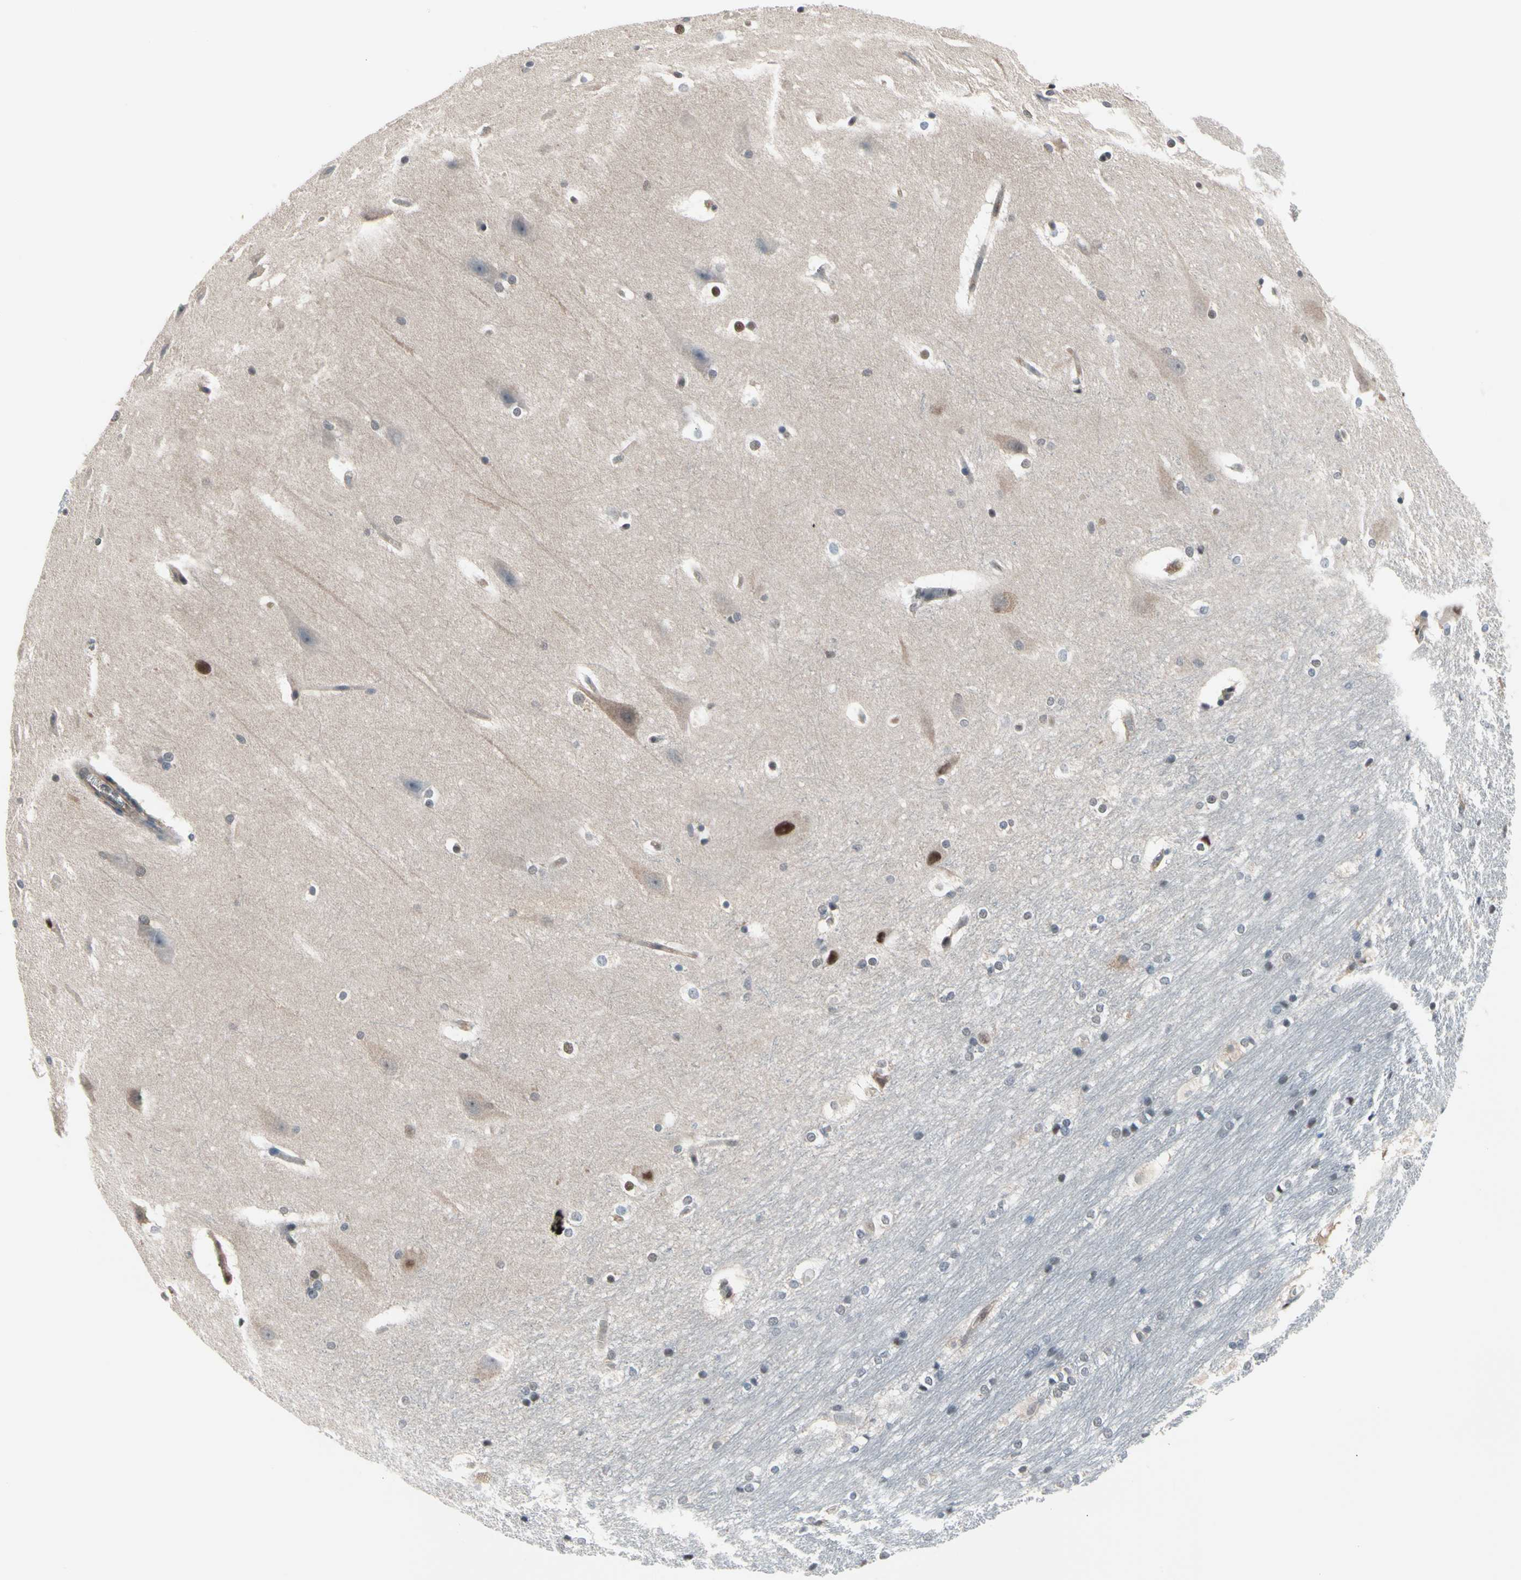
{"staining": {"intensity": "weak", "quantity": "<25%", "location": "nuclear"}, "tissue": "hippocampus", "cell_type": "Glial cells", "image_type": "normal", "snomed": [{"axis": "morphology", "description": "Normal tissue, NOS"}, {"axis": "topography", "description": "Hippocampus"}], "caption": "High power microscopy photomicrograph of an immunohistochemistry (IHC) histopathology image of benign hippocampus, revealing no significant staining in glial cells. (Brightfield microscopy of DAB (3,3'-diaminobenzidine) immunohistochemistry at high magnification).", "gene": "ENSG00000256646", "patient": {"sex": "female", "age": 19}}